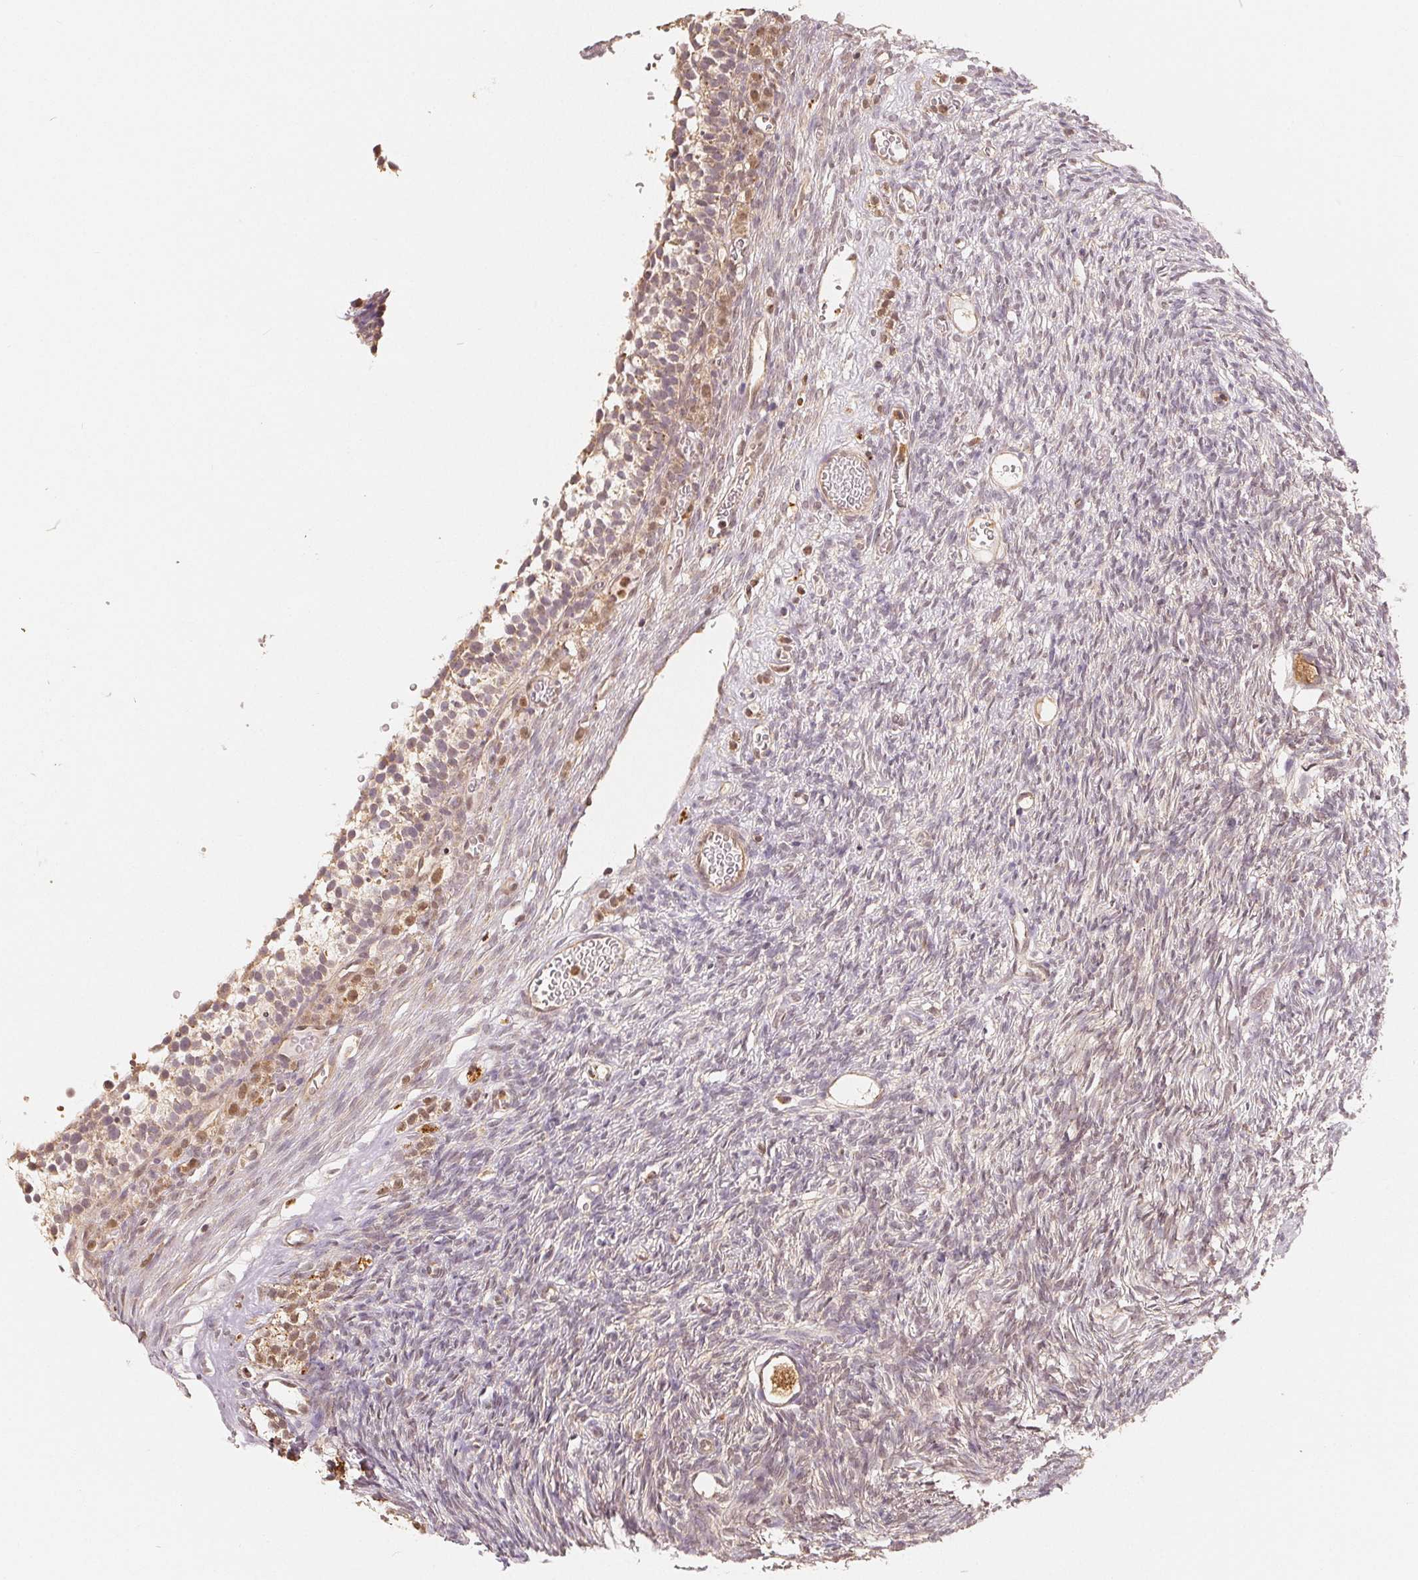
{"staining": {"intensity": "moderate", "quantity": ">75%", "location": "cytoplasmic/membranous"}, "tissue": "ovary", "cell_type": "Follicle cells", "image_type": "normal", "snomed": [{"axis": "morphology", "description": "Normal tissue, NOS"}, {"axis": "topography", "description": "Ovary"}], "caption": "Normal ovary demonstrates moderate cytoplasmic/membranous expression in approximately >75% of follicle cells The protein is stained brown, and the nuclei are stained in blue (DAB (3,3'-diaminobenzidine) IHC with brightfield microscopy, high magnification)..", "gene": "GUSB", "patient": {"sex": "female", "age": 34}}